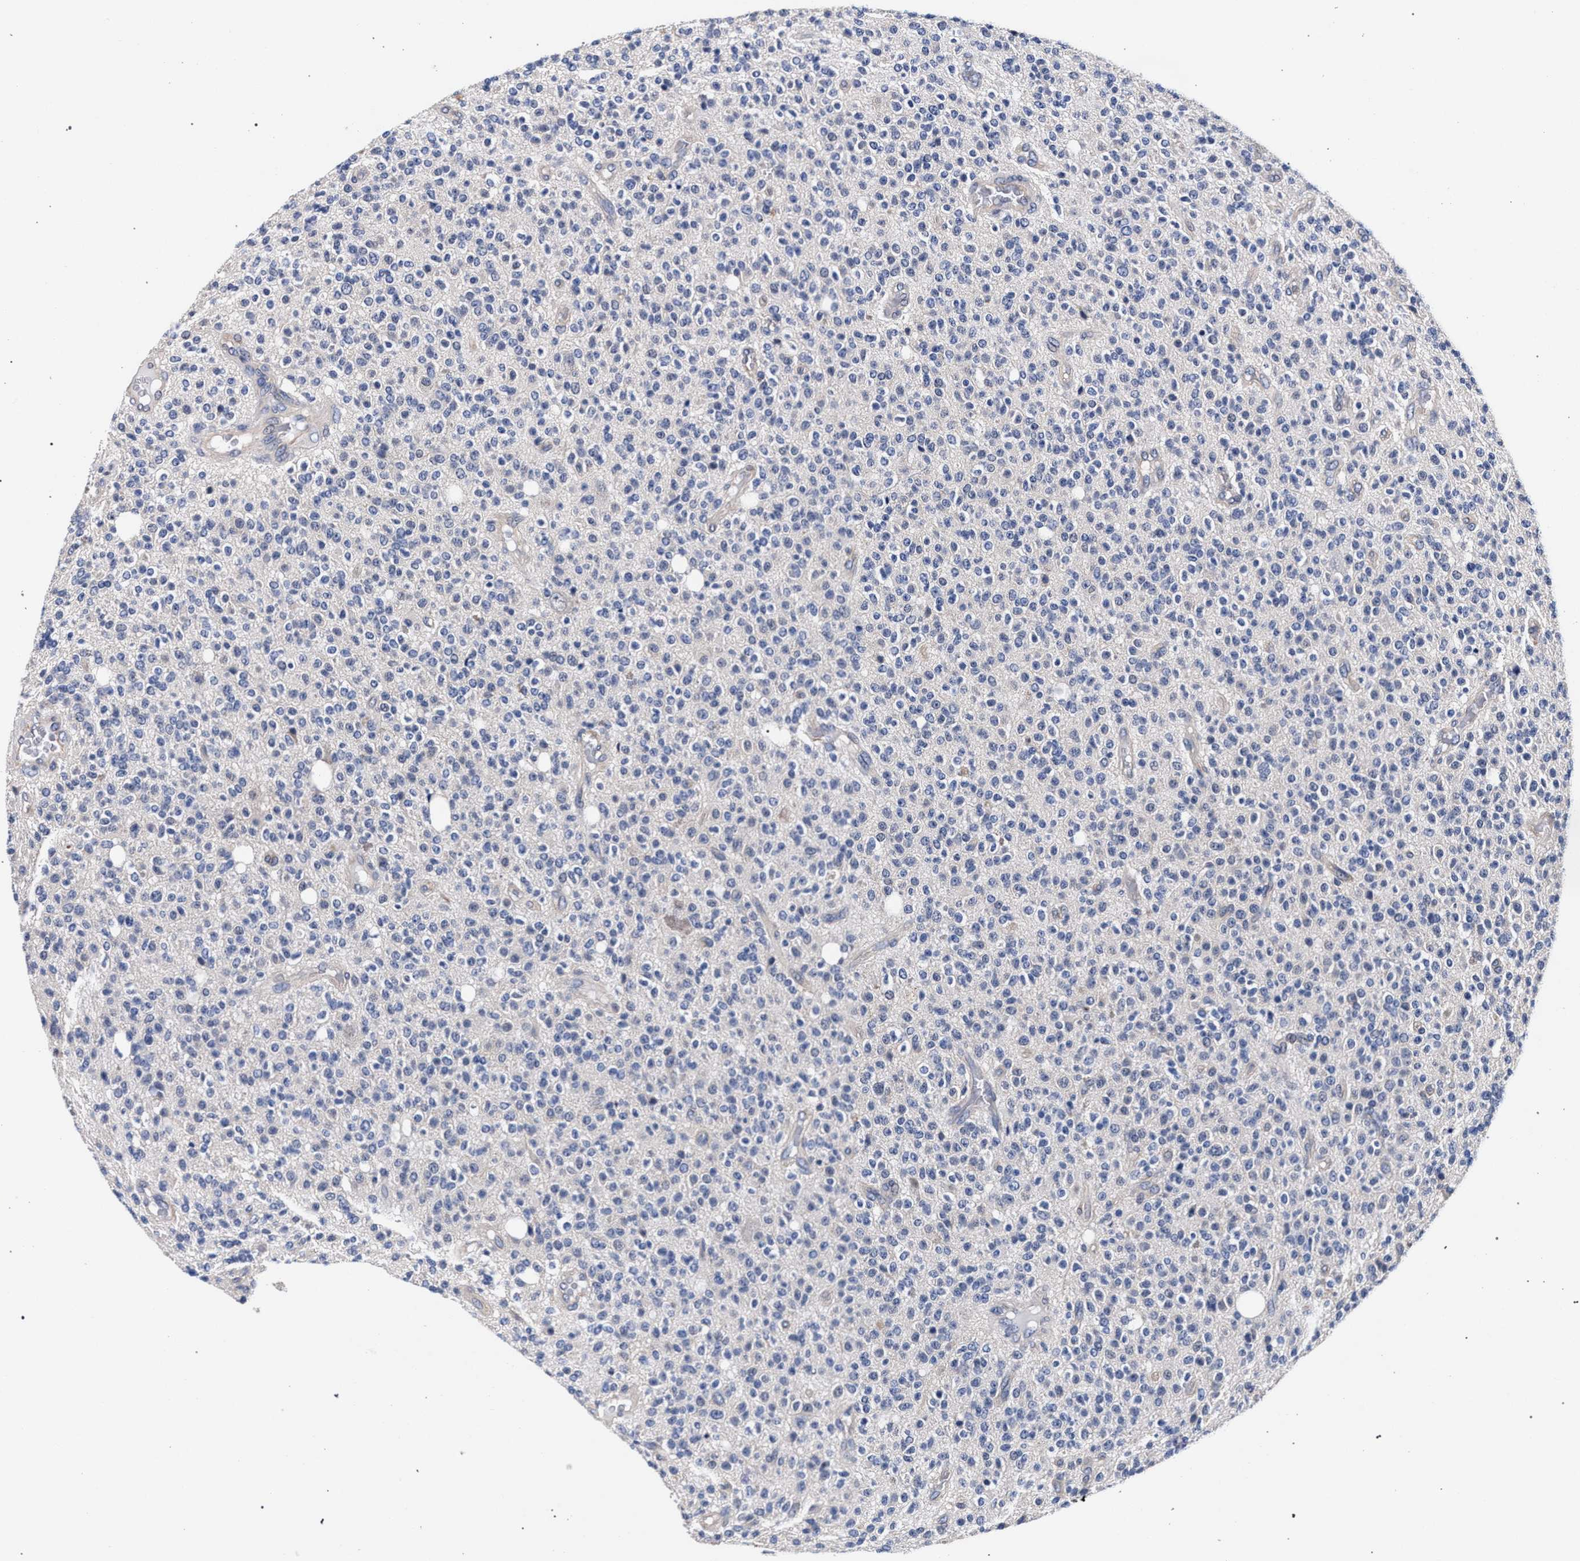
{"staining": {"intensity": "negative", "quantity": "none", "location": "none"}, "tissue": "glioma", "cell_type": "Tumor cells", "image_type": "cancer", "snomed": [{"axis": "morphology", "description": "Glioma, malignant, High grade"}, {"axis": "topography", "description": "Brain"}], "caption": "An image of malignant high-grade glioma stained for a protein reveals no brown staining in tumor cells.", "gene": "RBM33", "patient": {"sex": "male", "age": 34}}